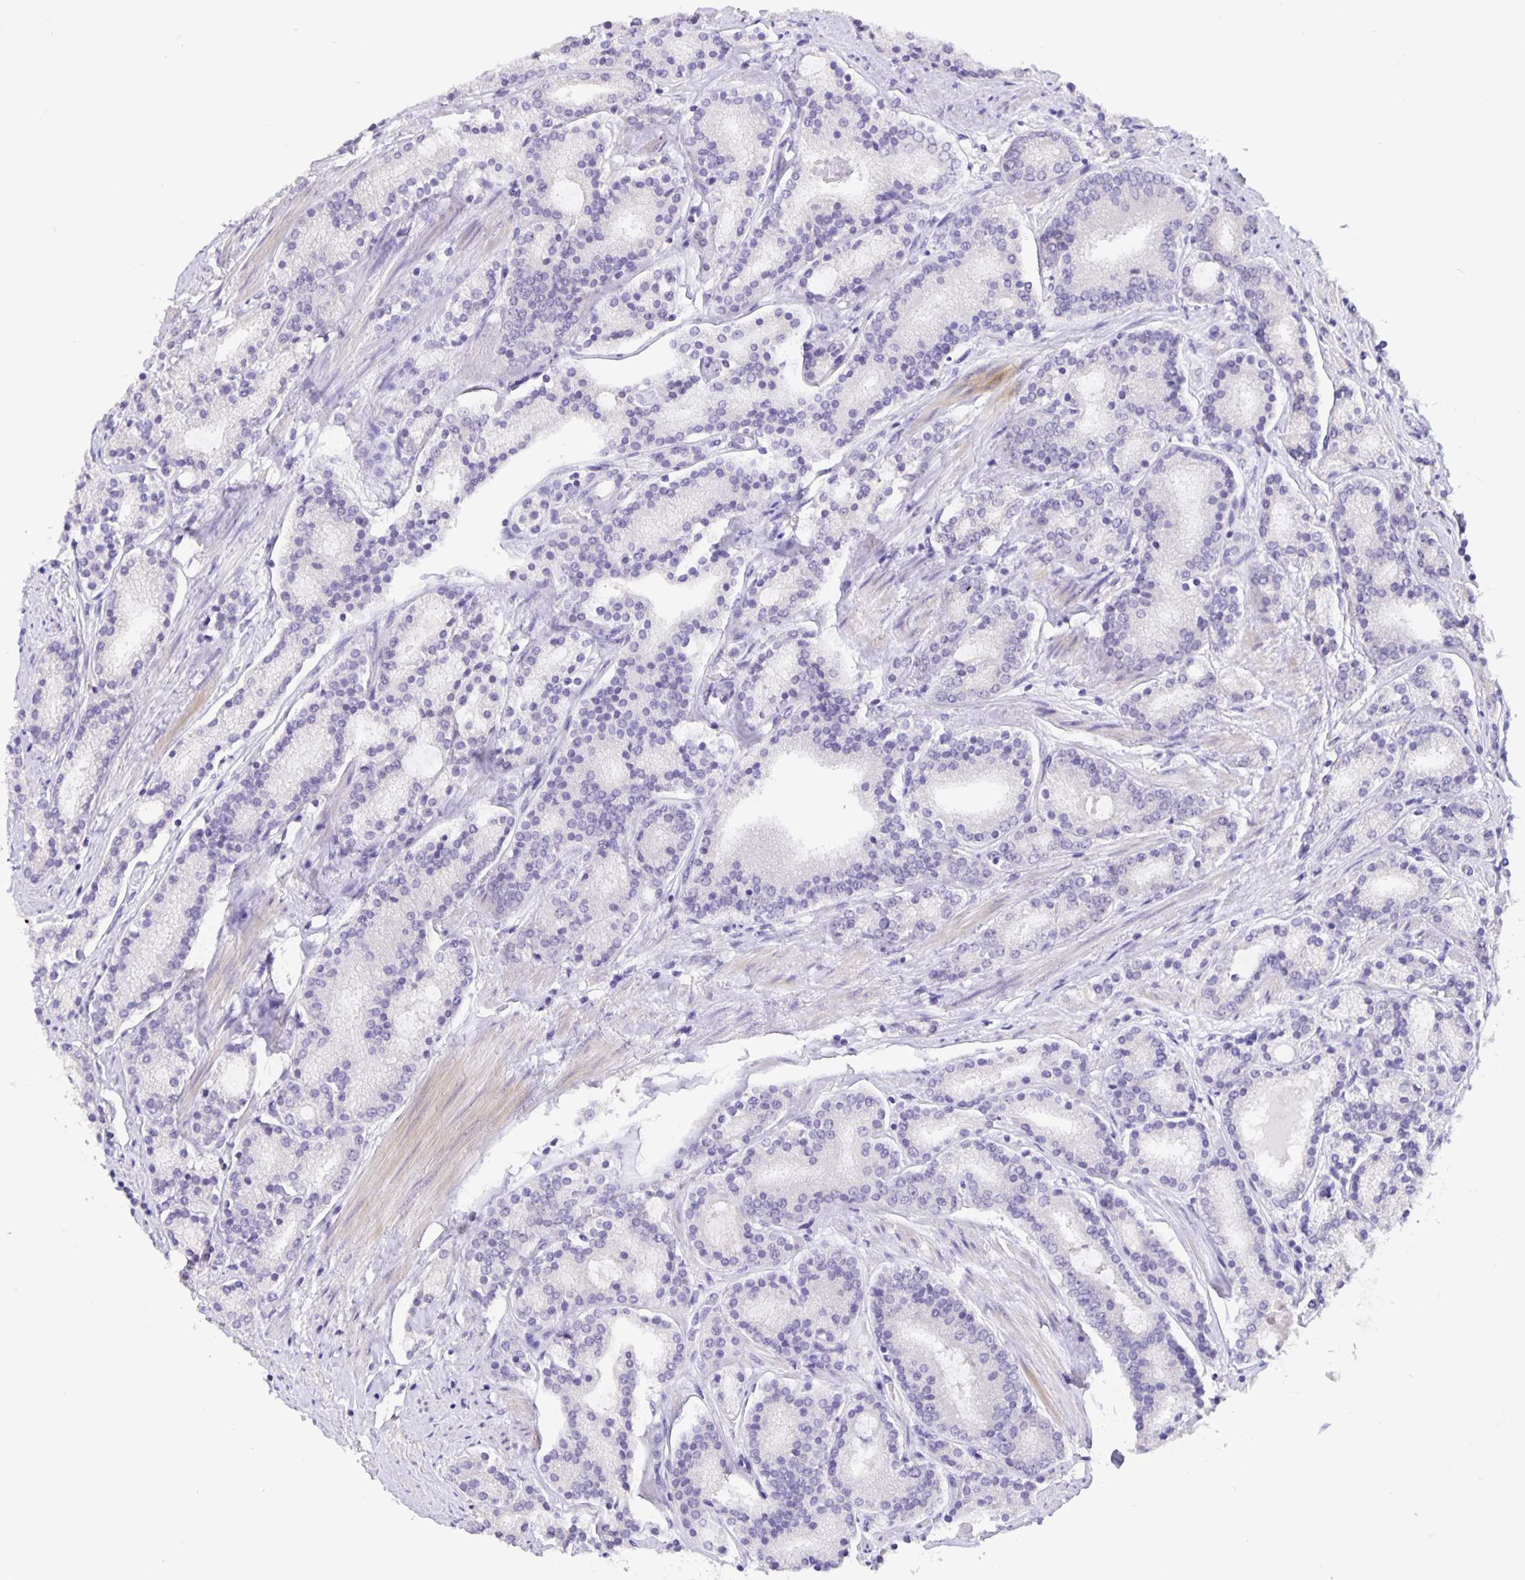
{"staining": {"intensity": "negative", "quantity": "none", "location": "none"}, "tissue": "prostate cancer", "cell_type": "Tumor cells", "image_type": "cancer", "snomed": [{"axis": "morphology", "description": "Adenocarcinoma, High grade"}, {"axis": "topography", "description": "Prostate"}], "caption": "An image of human prostate high-grade adenocarcinoma is negative for staining in tumor cells. (Immunohistochemistry, brightfield microscopy, high magnification).", "gene": "FOSL2", "patient": {"sex": "male", "age": 63}}